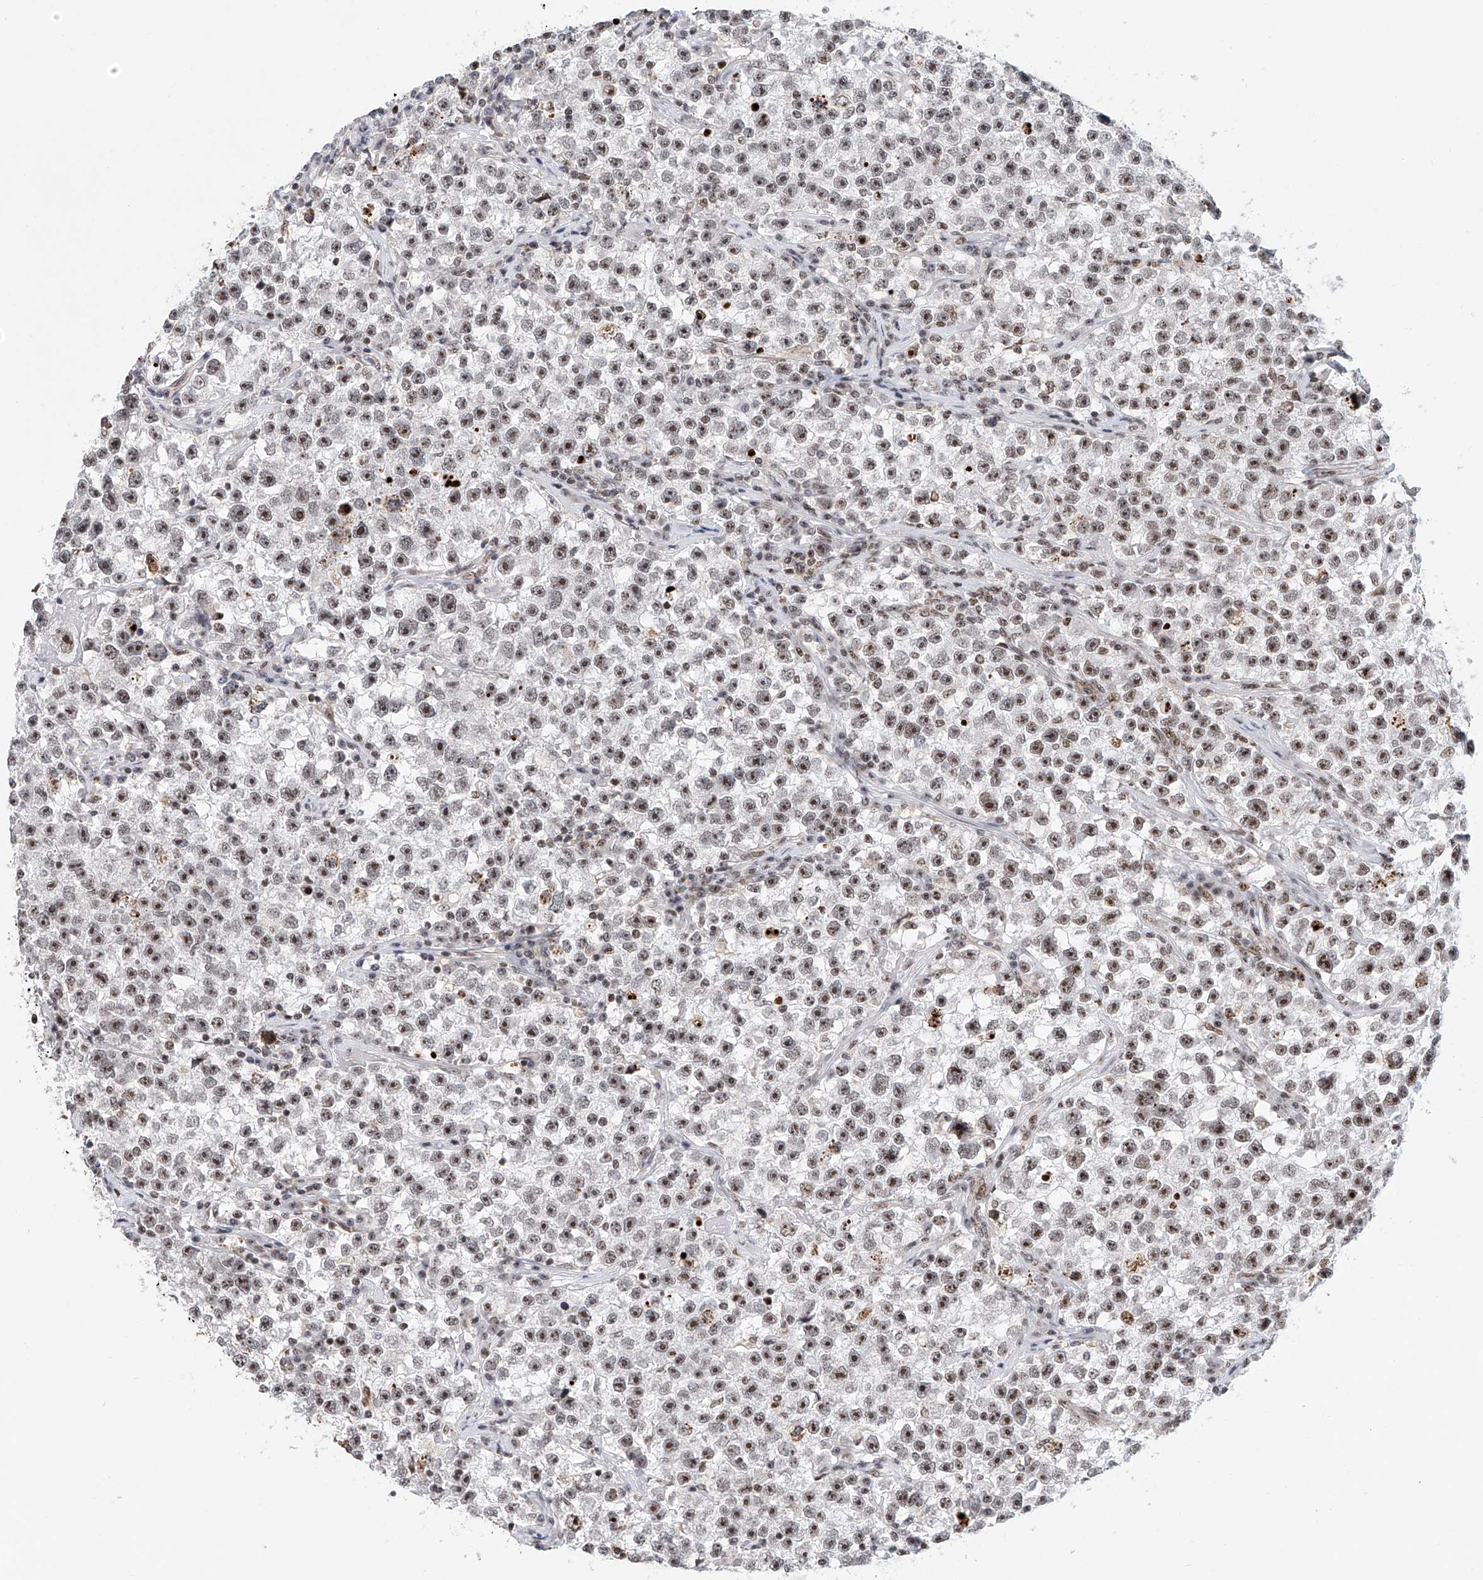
{"staining": {"intensity": "strong", "quantity": ">75%", "location": "nuclear"}, "tissue": "testis cancer", "cell_type": "Tumor cells", "image_type": "cancer", "snomed": [{"axis": "morphology", "description": "Seminoma, NOS"}, {"axis": "topography", "description": "Testis"}], "caption": "Approximately >75% of tumor cells in testis seminoma show strong nuclear protein expression as visualized by brown immunohistochemical staining.", "gene": "PRUNE2", "patient": {"sex": "male", "age": 22}}